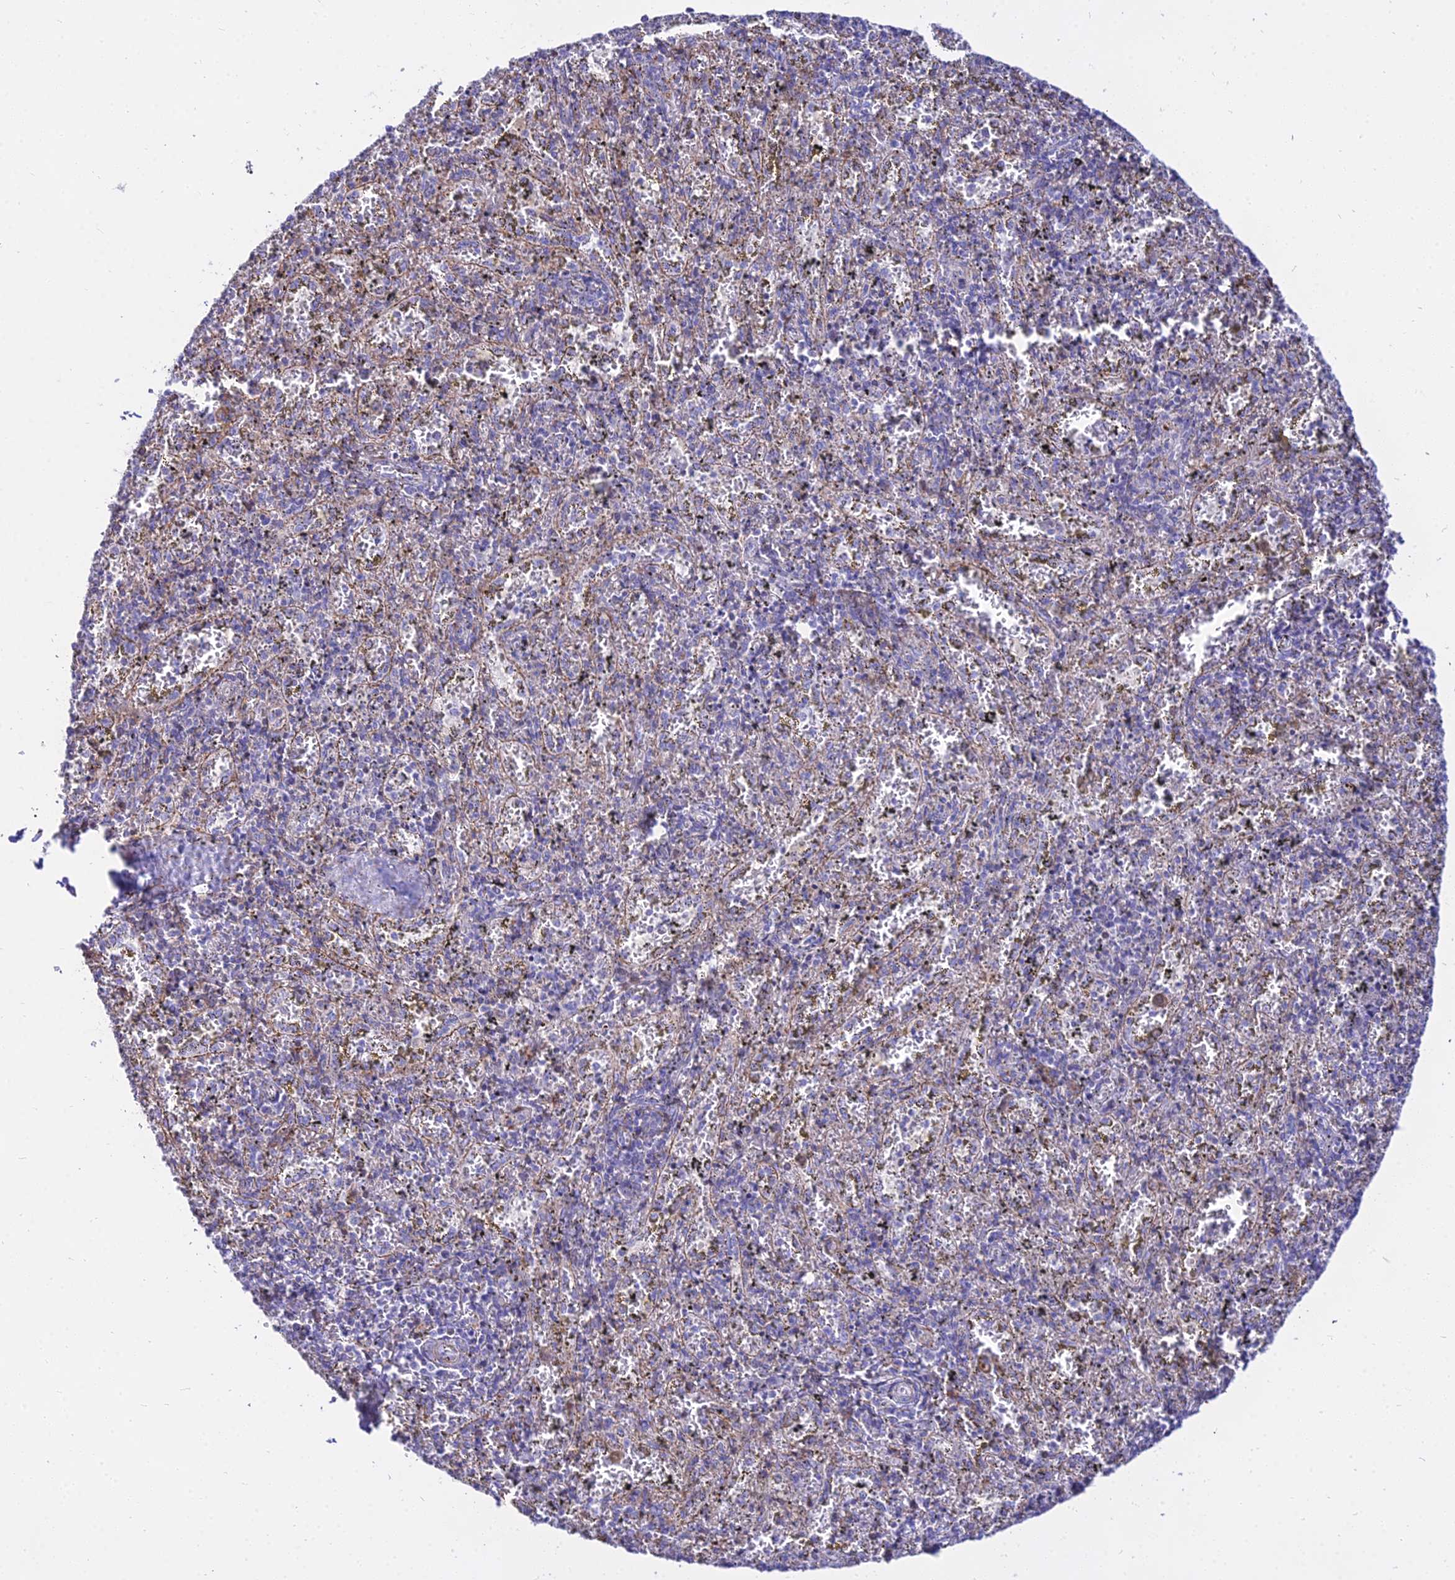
{"staining": {"intensity": "negative", "quantity": "none", "location": "none"}, "tissue": "spleen", "cell_type": "Cells in red pulp", "image_type": "normal", "snomed": [{"axis": "morphology", "description": "Normal tissue, NOS"}, {"axis": "topography", "description": "Spleen"}], "caption": "Cells in red pulp show no significant staining in benign spleen.", "gene": "DLX1", "patient": {"sex": "male", "age": 11}}